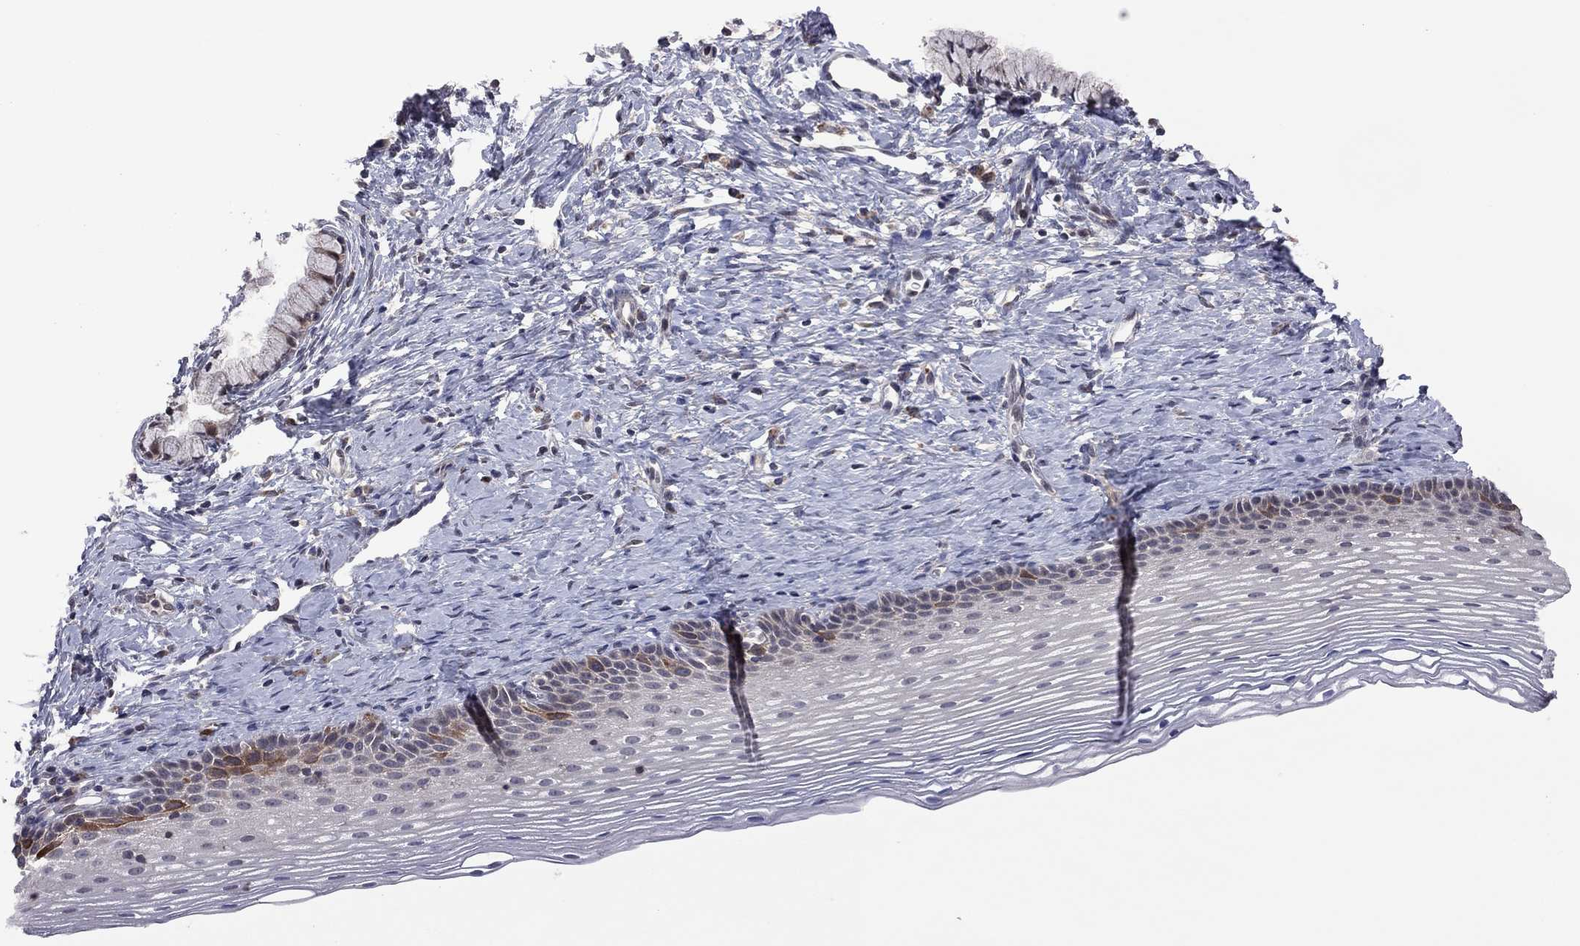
{"staining": {"intensity": "negative", "quantity": "none", "location": "none"}, "tissue": "cervix", "cell_type": "Glandular cells", "image_type": "normal", "snomed": [{"axis": "morphology", "description": "Normal tissue, NOS"}, {"axis": "topography", "description": "Cervix"}], "caption": "Immunohistochemistry (IHC) histopathology image of benign cervix: human cervix stained with DAB displays no significant protein expression in glandular cells.", "gene": "GPAA1", "patient": {"sex": "female", "age": 39}}